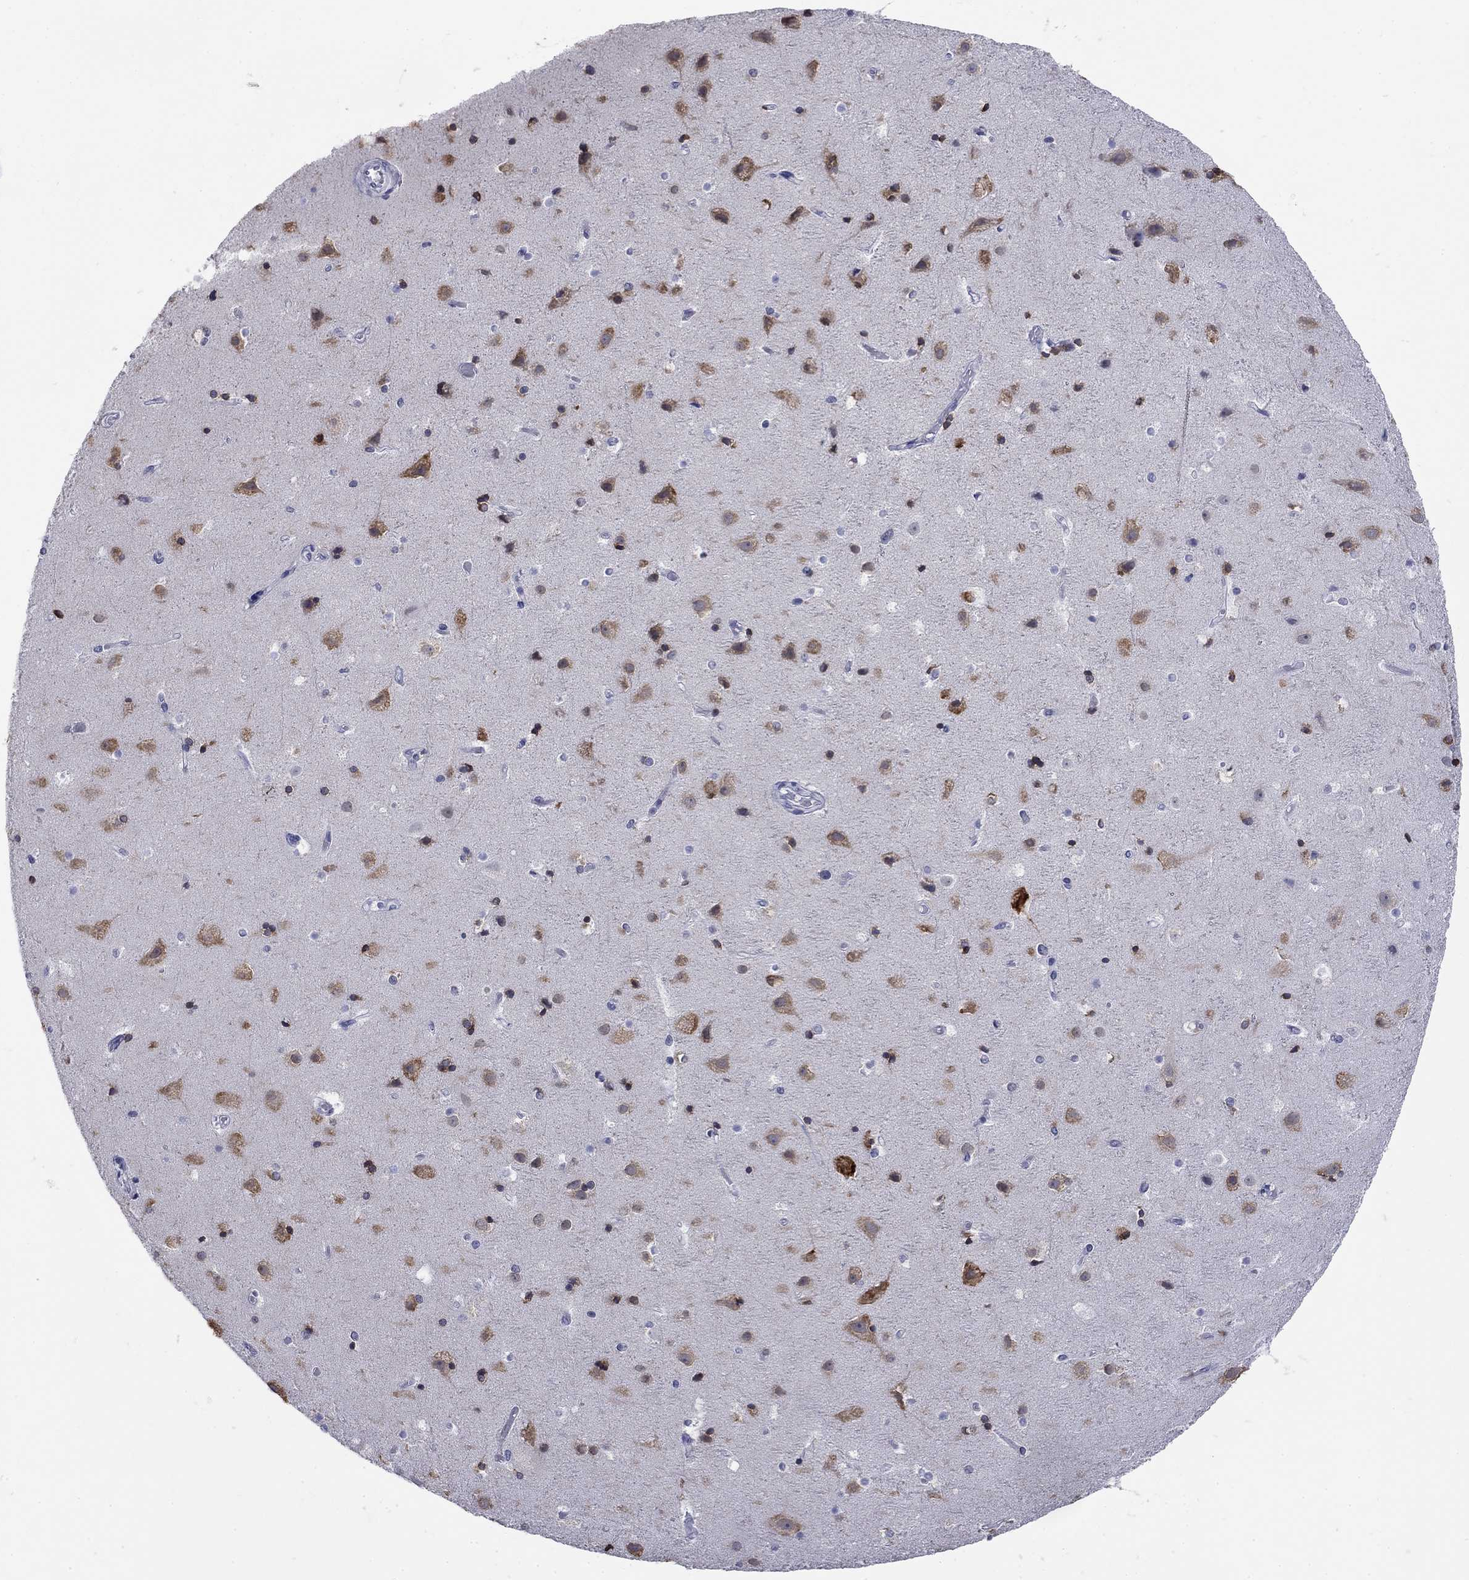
{"staining": {"intensity": "negative", "quantity": "none", "location": "none"}, "tissue": "cerebral cortex", "cell_type": "Endothelial cells", "image_type": "normal", "snomed": [{"axis": "morphology", "description": "Normal tissue, NOS"}, {"axis": "topography", "description": "Cerebral cortex"}], "caption": "Immunohistochemistry (IHC) photomicrograph of benign human cerebral cortex stained for a protein (brown), which reveals no staining in endothelial cells.", "gene": "ECEL1", "patient": {"sex": "female", "age": 52}}